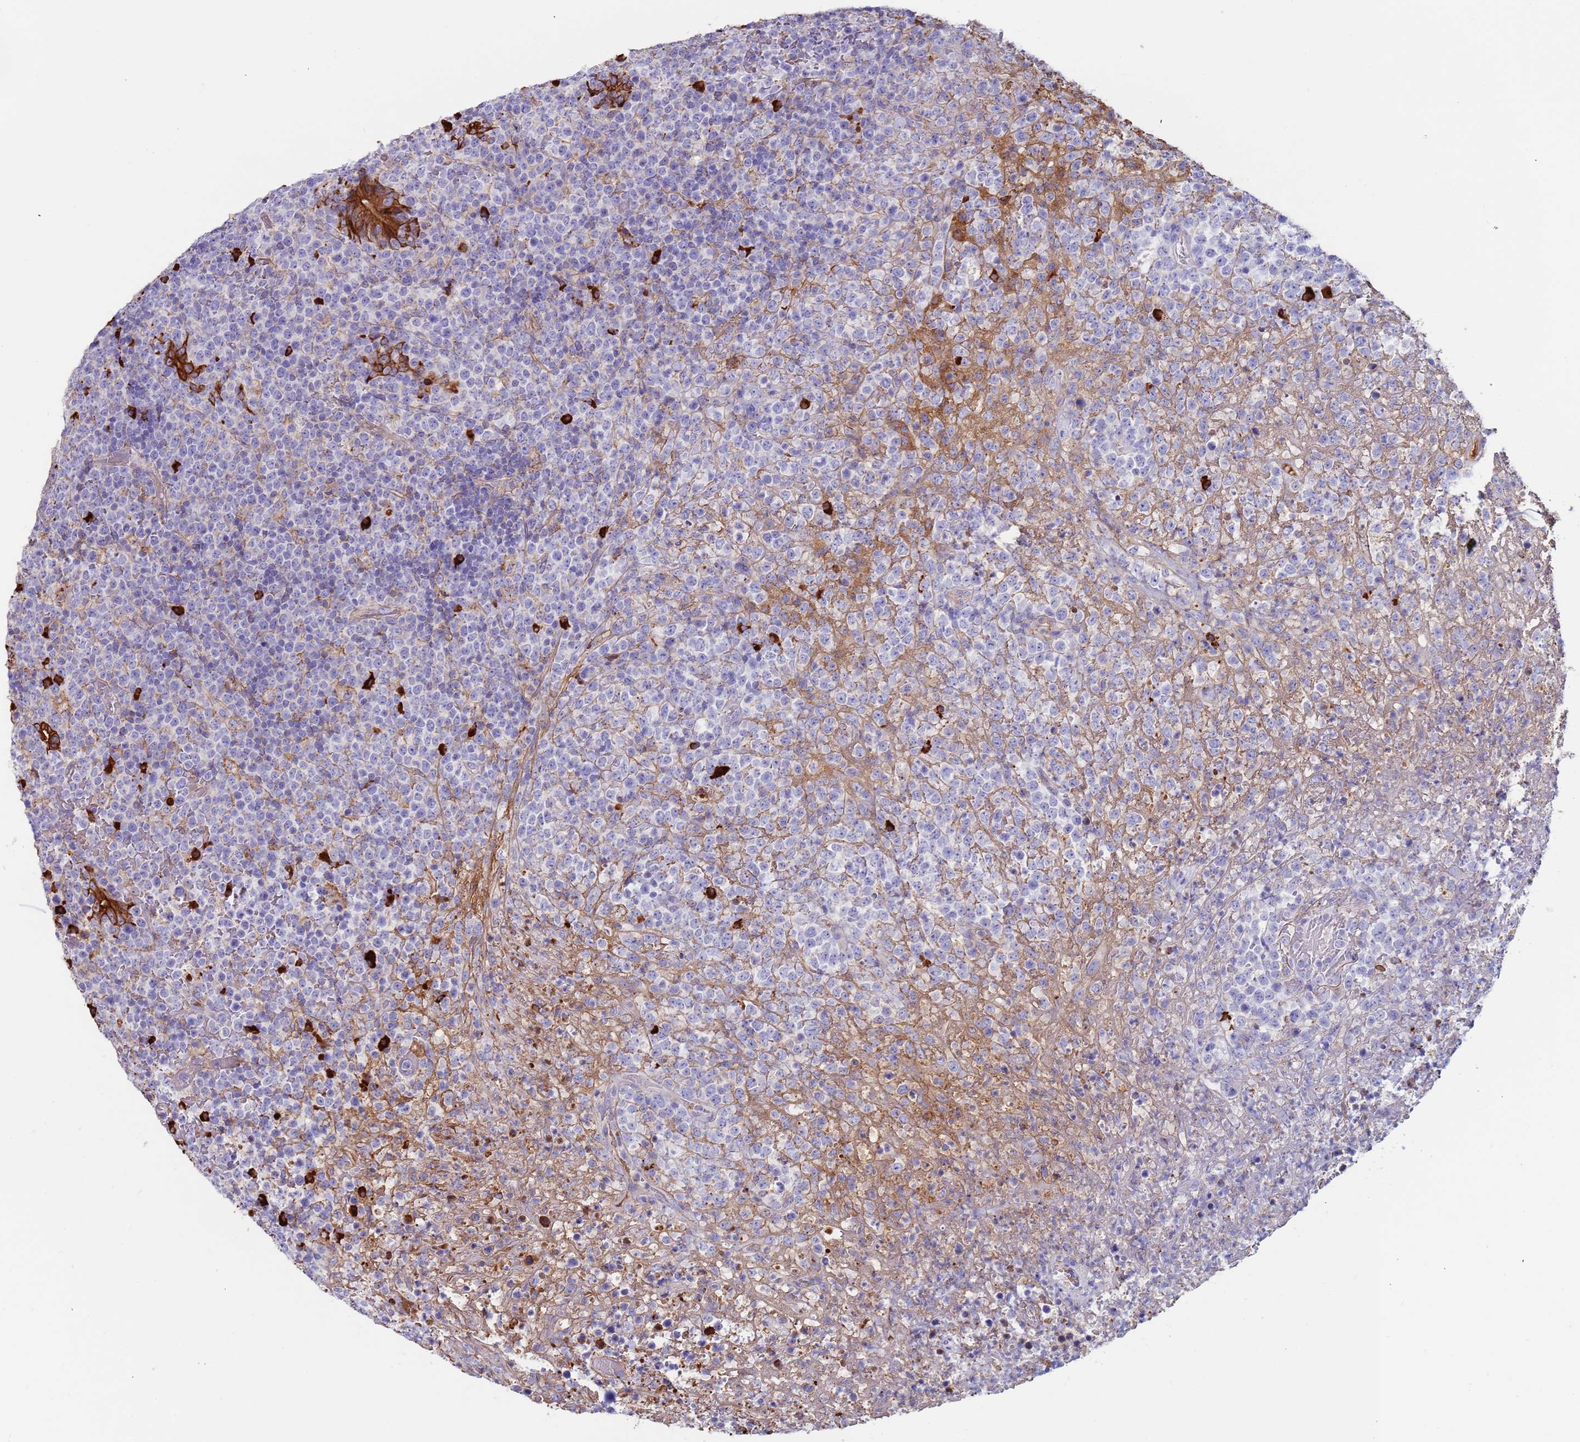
{"staining": {"intensity": "negative", "quantity": "none", "location": "none"}, "tissue": "lymphoma", "cell_type": "Tumor cells", "image_type": "cancer", "snomed": [{"axis": "morphology", "description": "Malignant lymphoma, non-Hodgkin's type, High grade"}, {"axis": "topography", "description": "Colon"}], "caption": "There is no significant positivity in tumor cells of lymphoma.", "gene": "CYSLTR2", "patient": {"sex": "female", "age": 53}}